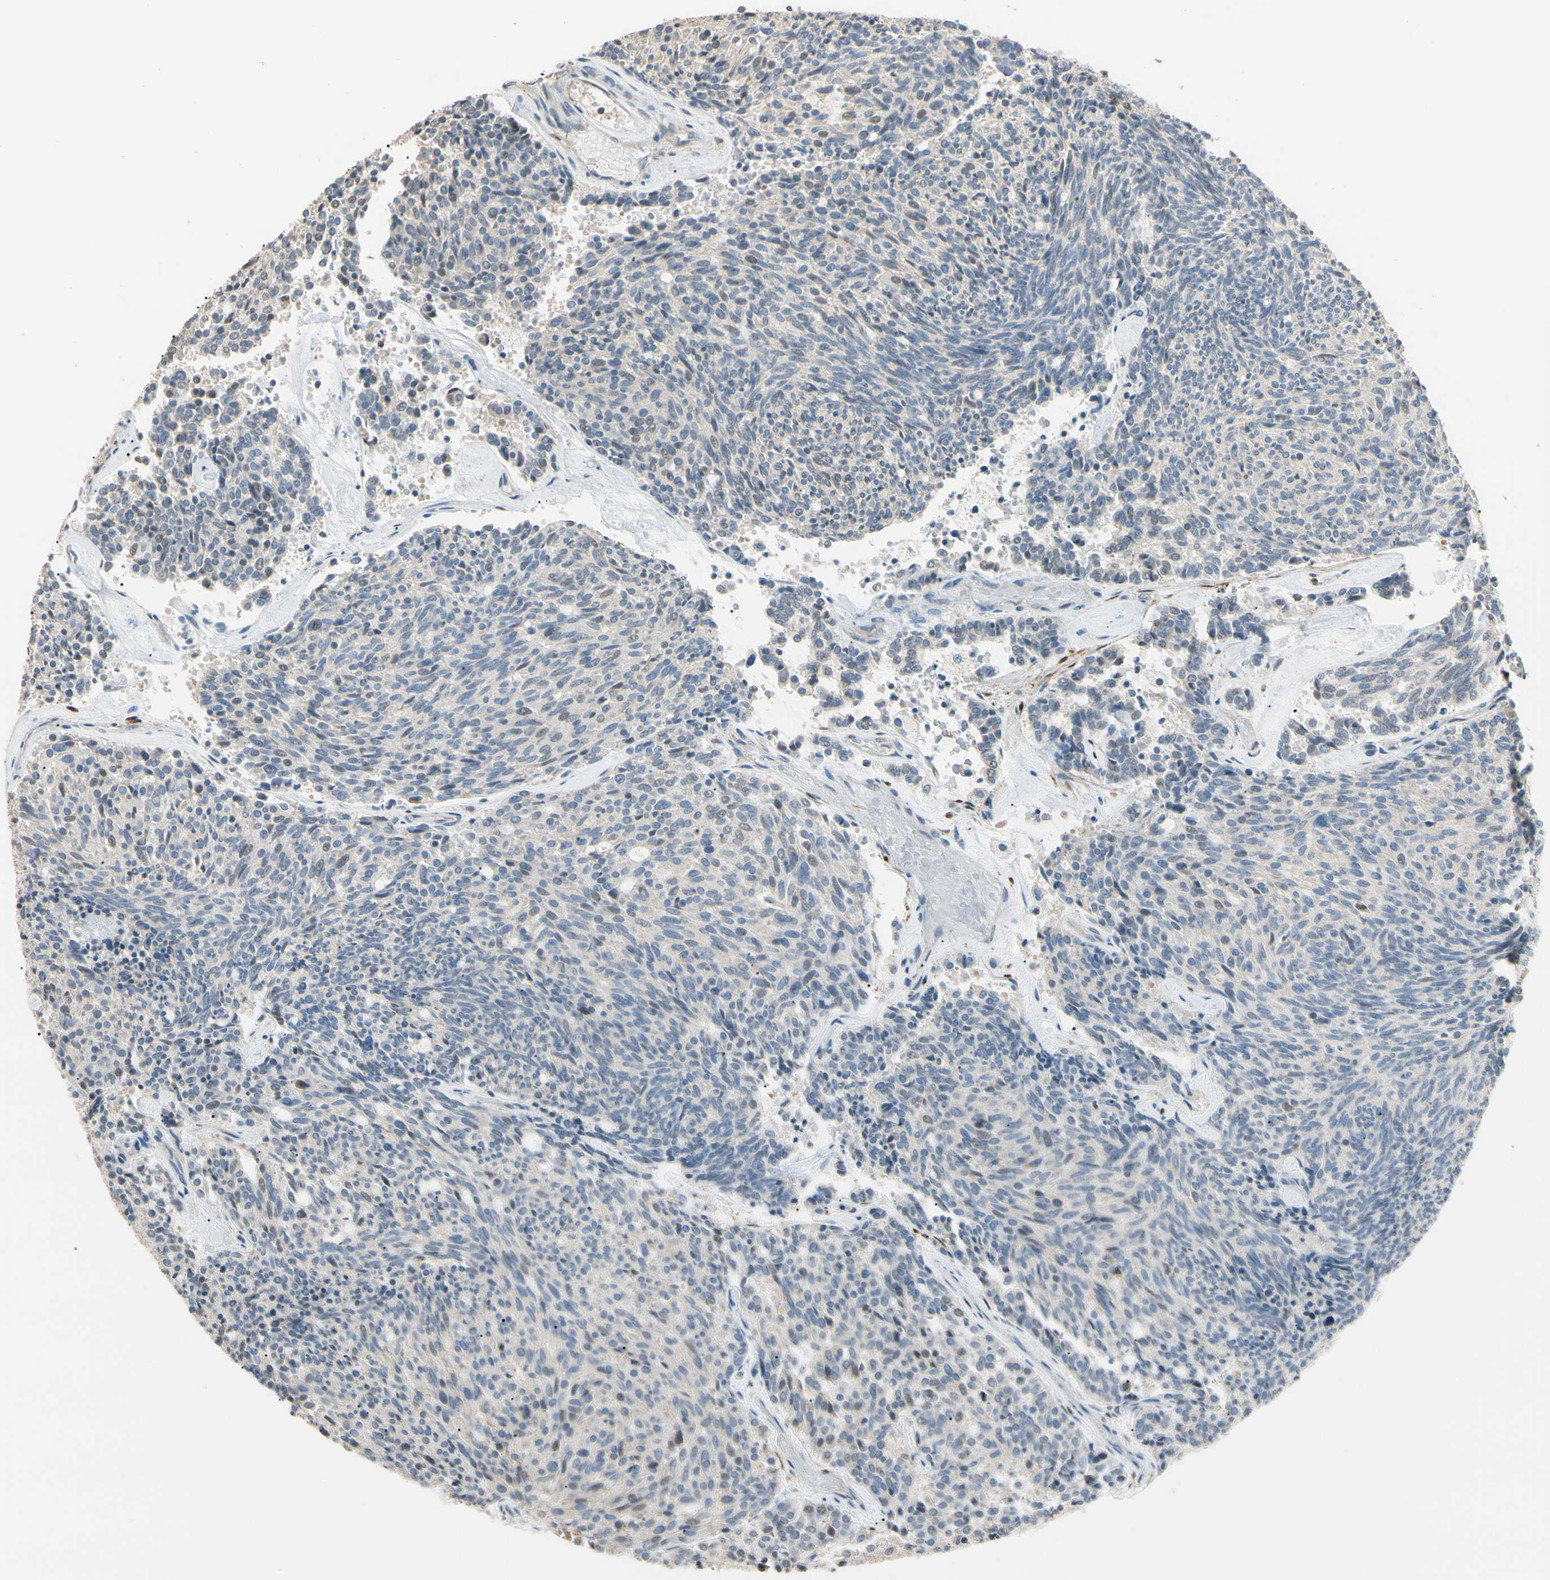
{"staining": {"intensity": "weak", "quantity": "<25%", "location": "nuclear"}, "tissue": "carcinoid", "cell_type": "Tumor cells", "image_type": "cancer", "snomed": [{"axis": "morphology", "description": "Carcinoid, malignant, NOS"}, {"axis": "topography", "description": "Pancreas"}], "caption": "This is an immunohistochemistry histopathology image of human carcinoid (malignant). There is no staining in tumor cells.", "gene": "GNE", "patient": {"sex": "female", "age": 54}}